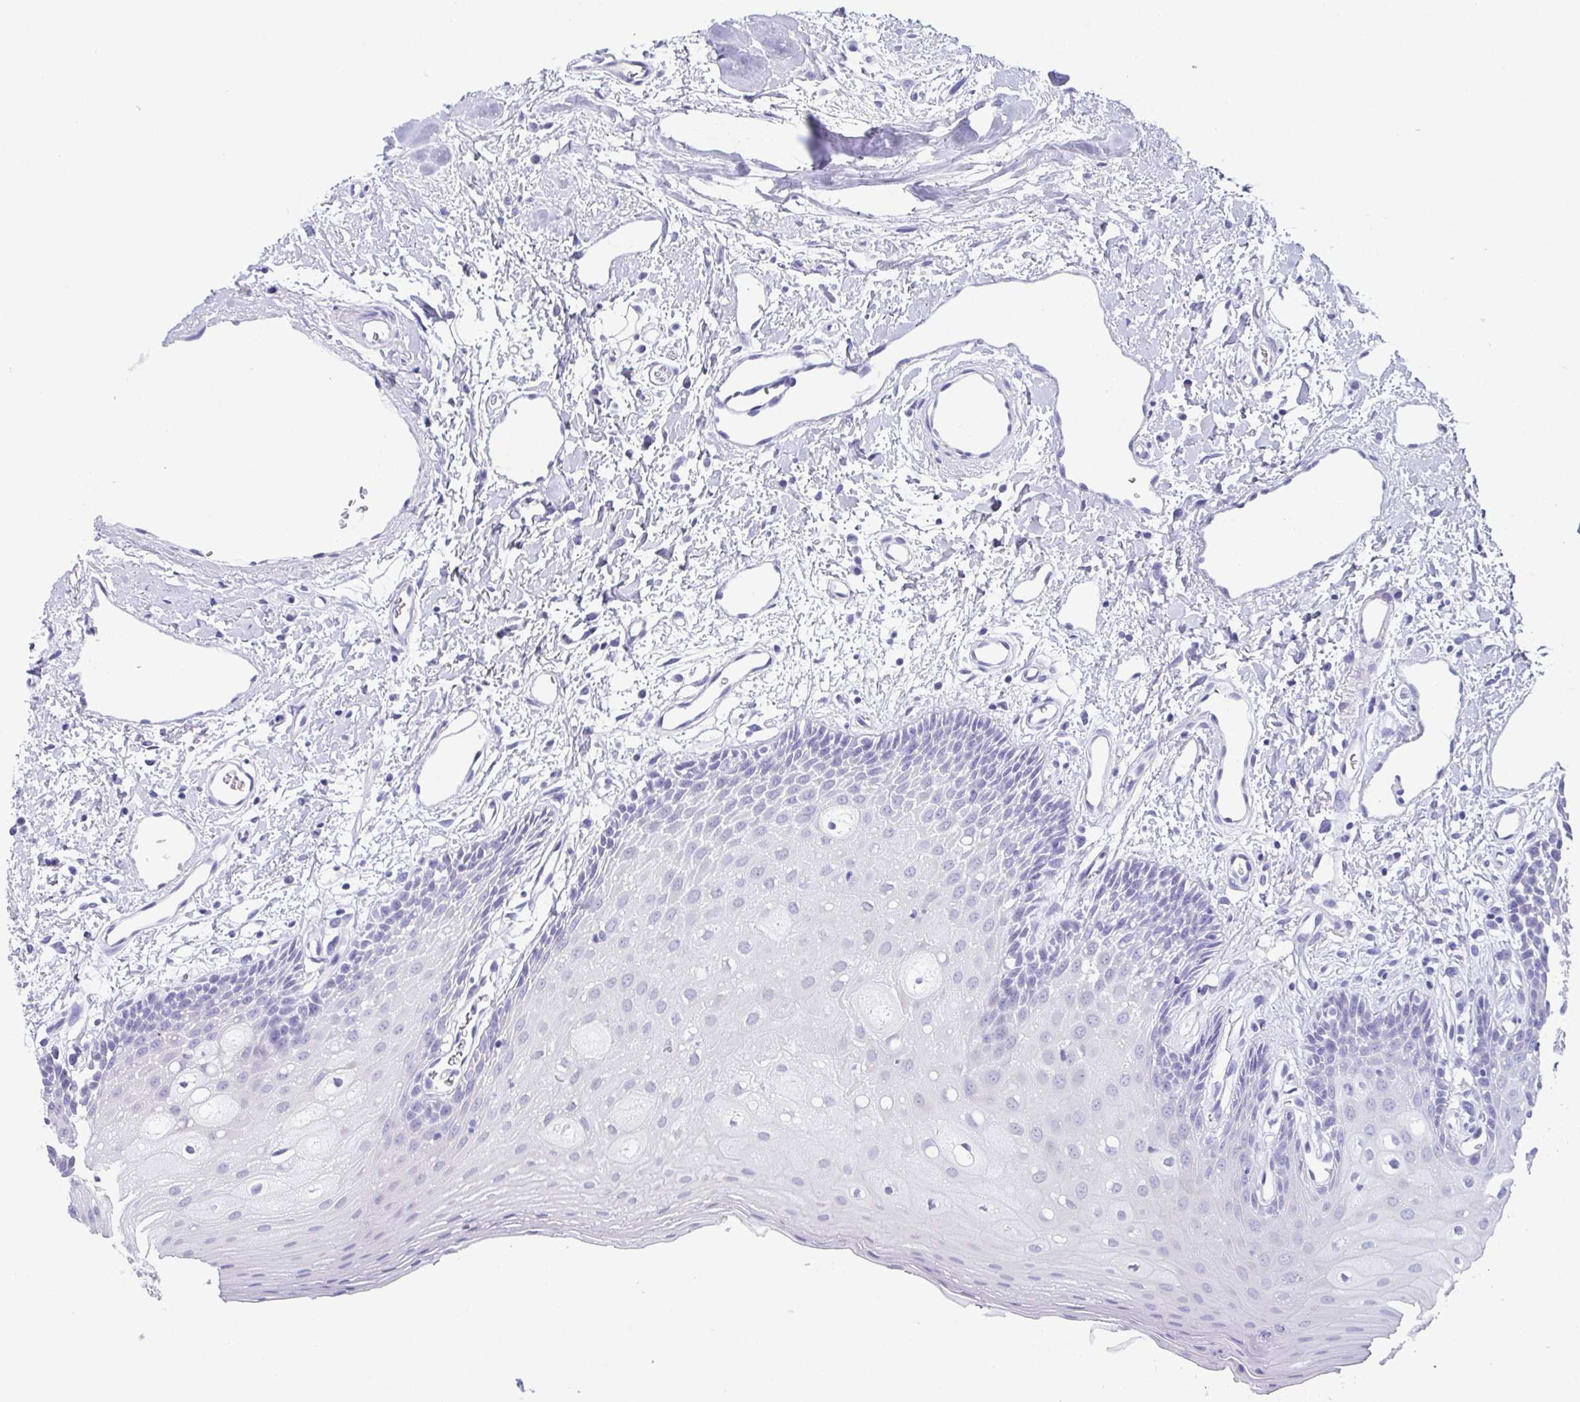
{"staining": {"intensity": "negative", "quantity": "none", "location": "none"}, "tissue": "oral mucosa", "cell_type": "Squamous epithelial cells", "image_type": "normal", "snomed": [{"axis": "morphology", "description": "Normal tissue, NOS"}, {"axis": "topography", "description": "Oral tissue"}], "caption": "An immunohistochemistry (IHC) image of benign oral mucosa is shown. There is no staining in squamous epithelial cells of oral mucosa.", "gene": "TEX19", "patient": {"sex": "female", "age": 43}}